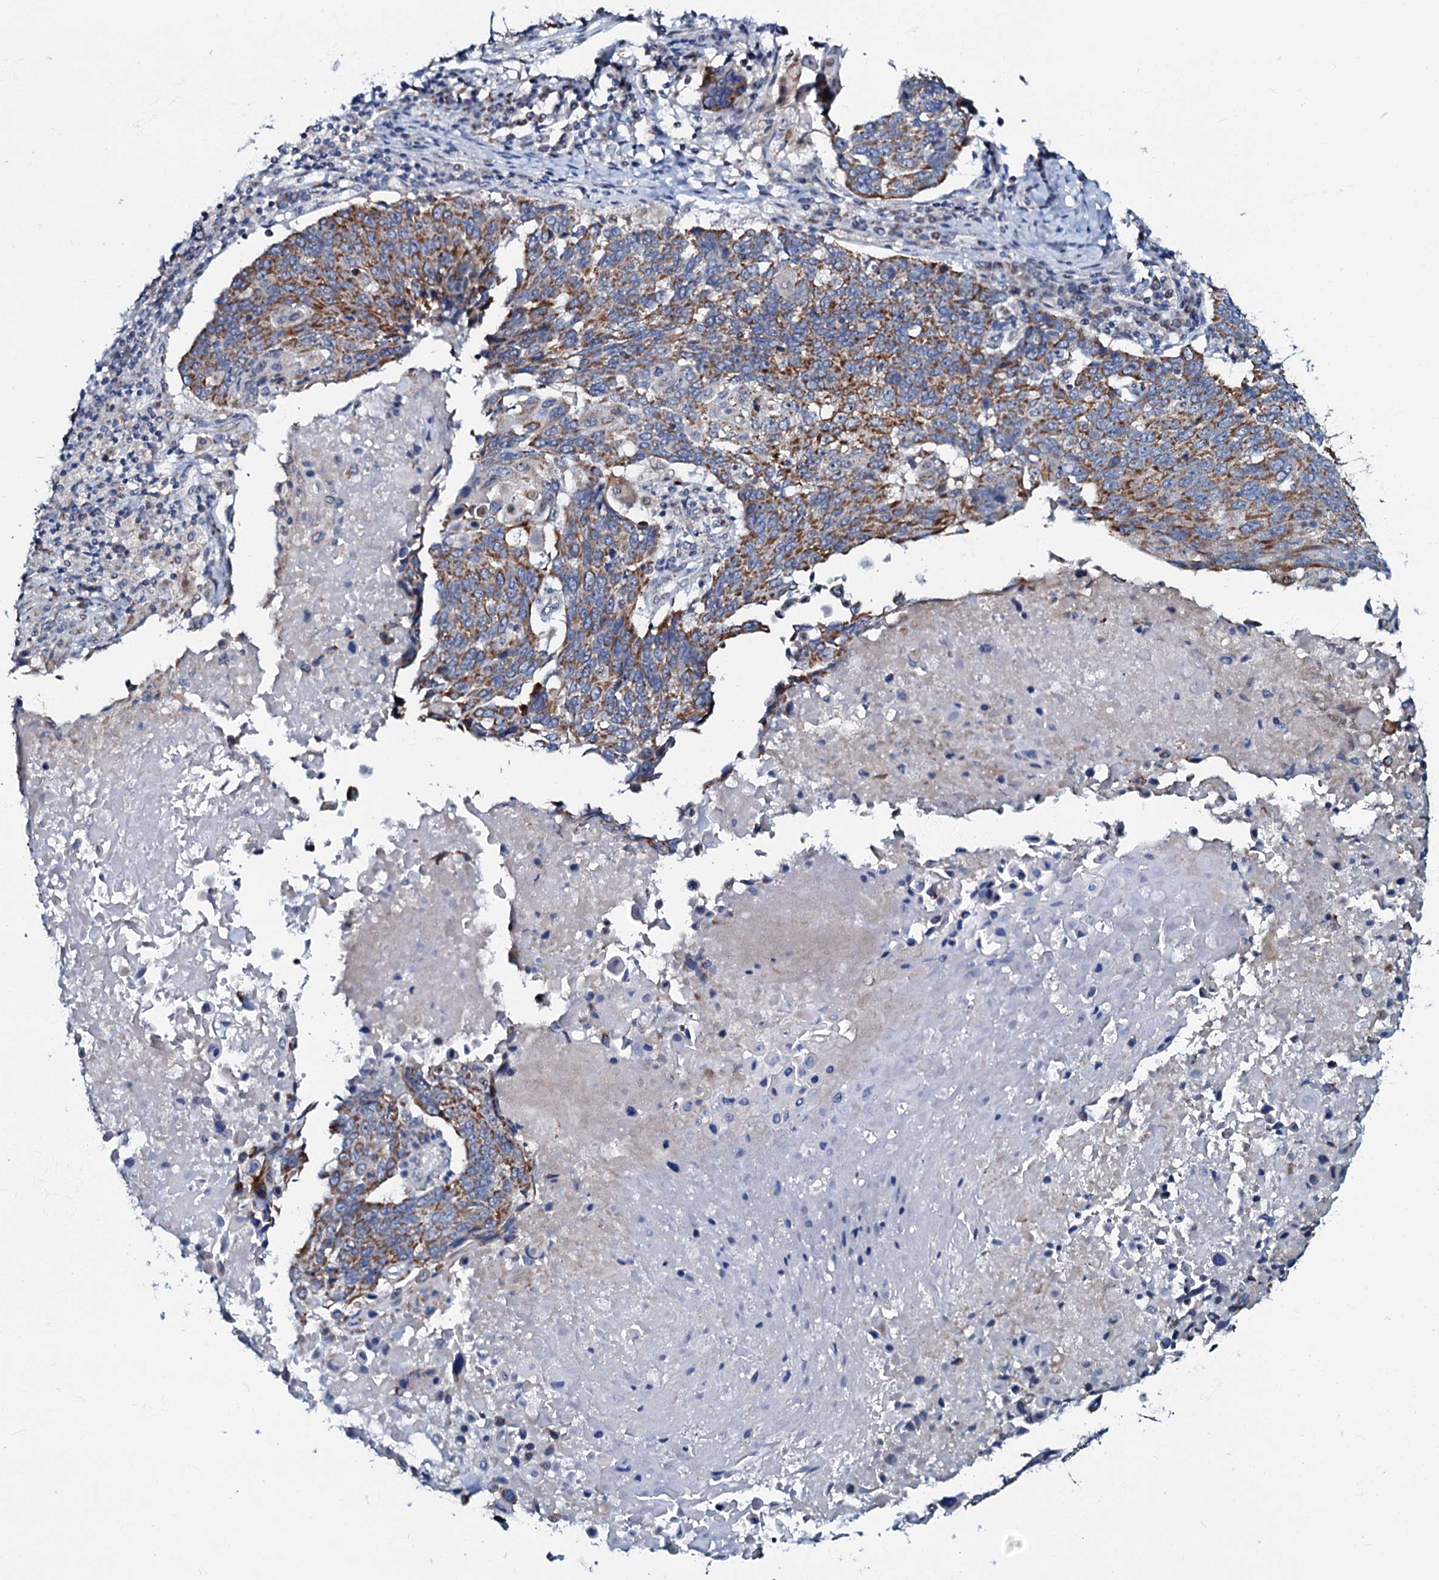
{"staining": {"intensity": "moderate", "quantity": ">75%", "location": "cytoplasmic/membranous"}, "tissue": "lung cancer", "cell_type": "Tumor cells", "image_type": "cancer", "snomed": [{"axis": "morphology", "description": "Squamous cell carcinoma, NOS"}, {"axis": "topography", "description": "Lung"}], "caption": "The micrograph shows staining of lung cancer, revealing moderate cytoplasmic/membranous protein expression (brown color) within tumor cells.", "gene": "MRPL51", "patient": {"sex": "male", "age": 66}}